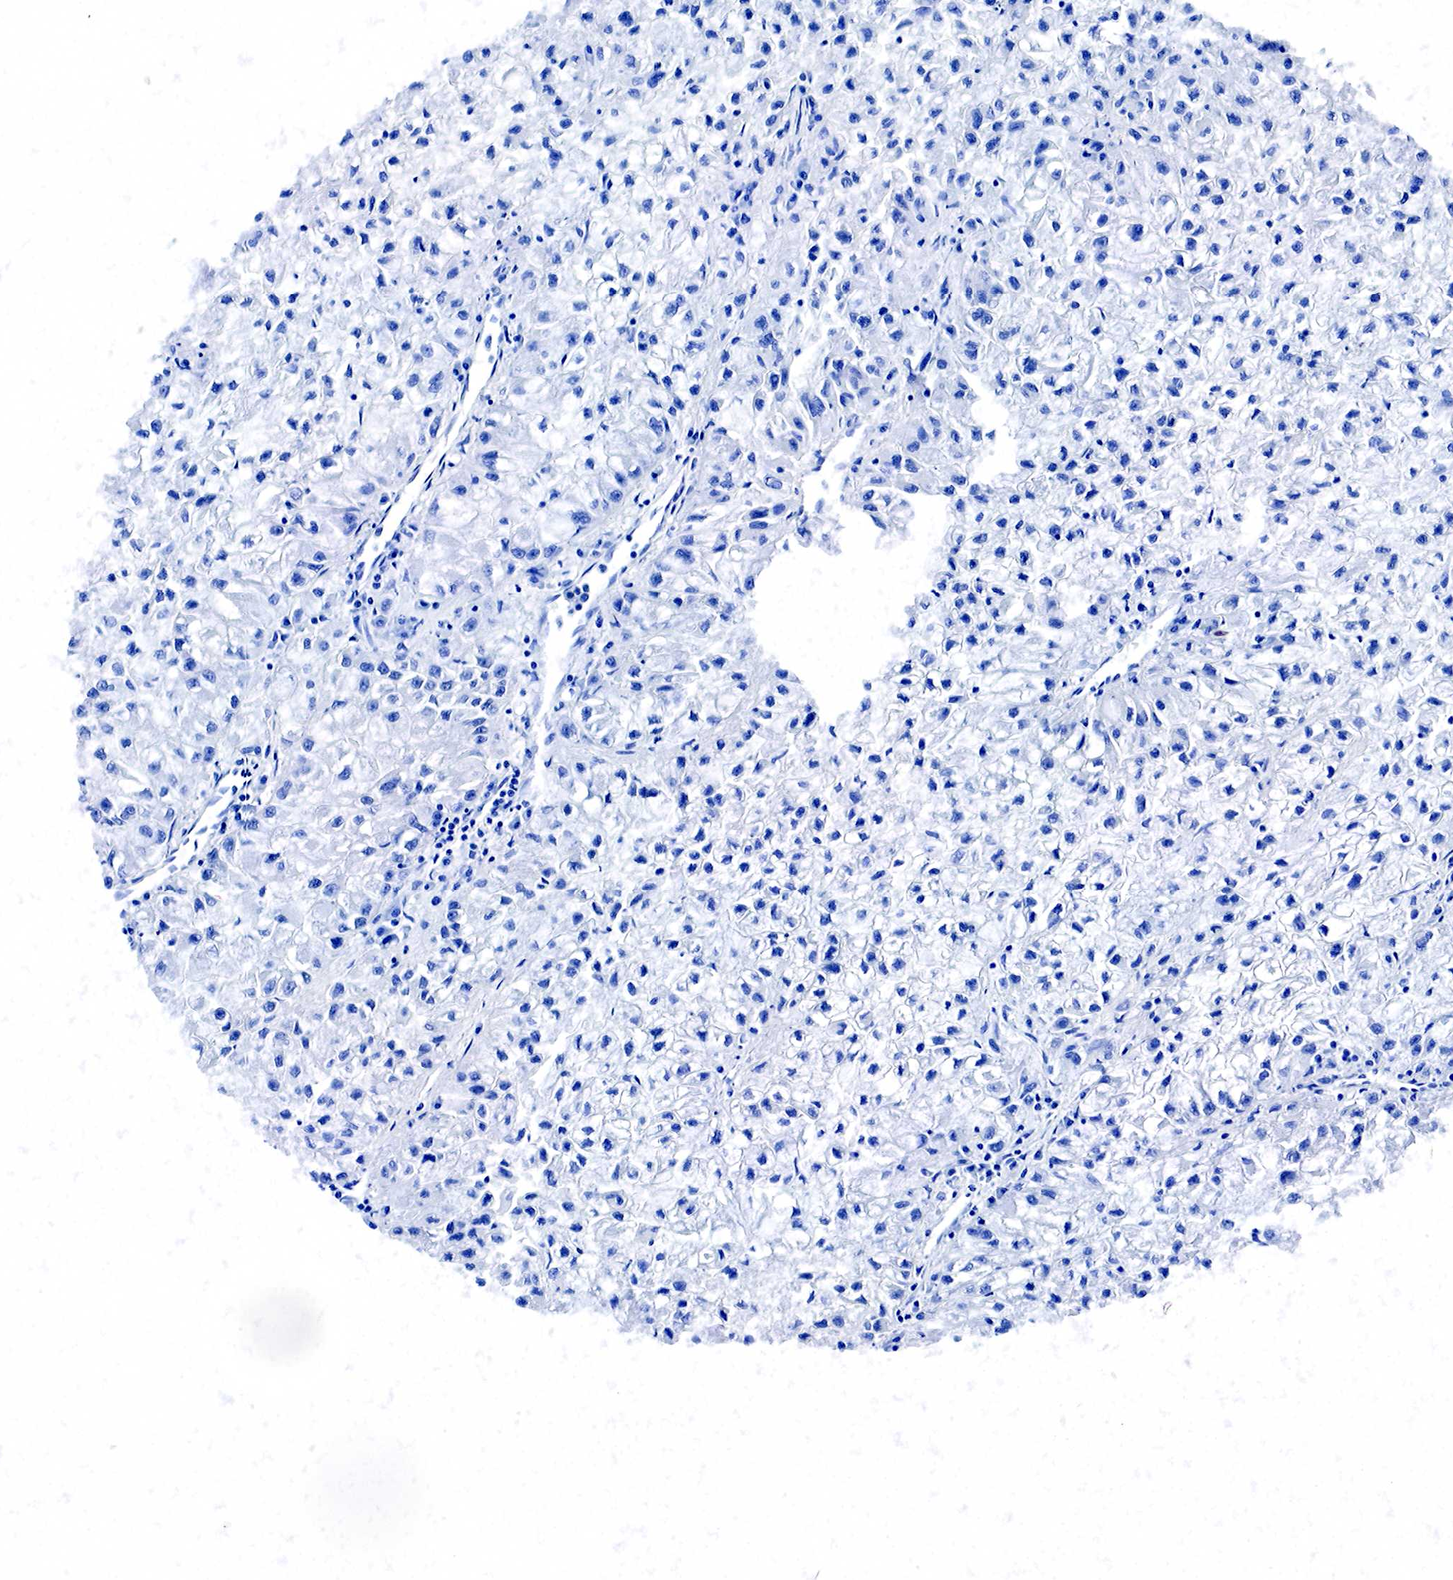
{"staining": {"intensity": "negative", "quantity": "none", "location": "none"}, "tissue": "renal cancer", "cell_type": "Tumor cells", "image_type": "cancer", "snomed": [{"axis": "morphology", "description": "Adenocarcinoma, NOS"}, {"axis": "topography", "description": "Kidney"}], "caption": "IHC image of neoplastic tissue: human renal cancer (adenocarcinoma) stained with DAB (3,3'-diaminobenzidine) demonstrates no significant protein staining in tumor cells. (Brightfield microscopy of DAB (3,3'-diaminobenzidine) immunohistochemistry at high magnification).", "gene": "ACP3", "patient": {"sex": "male", "age": 59}}